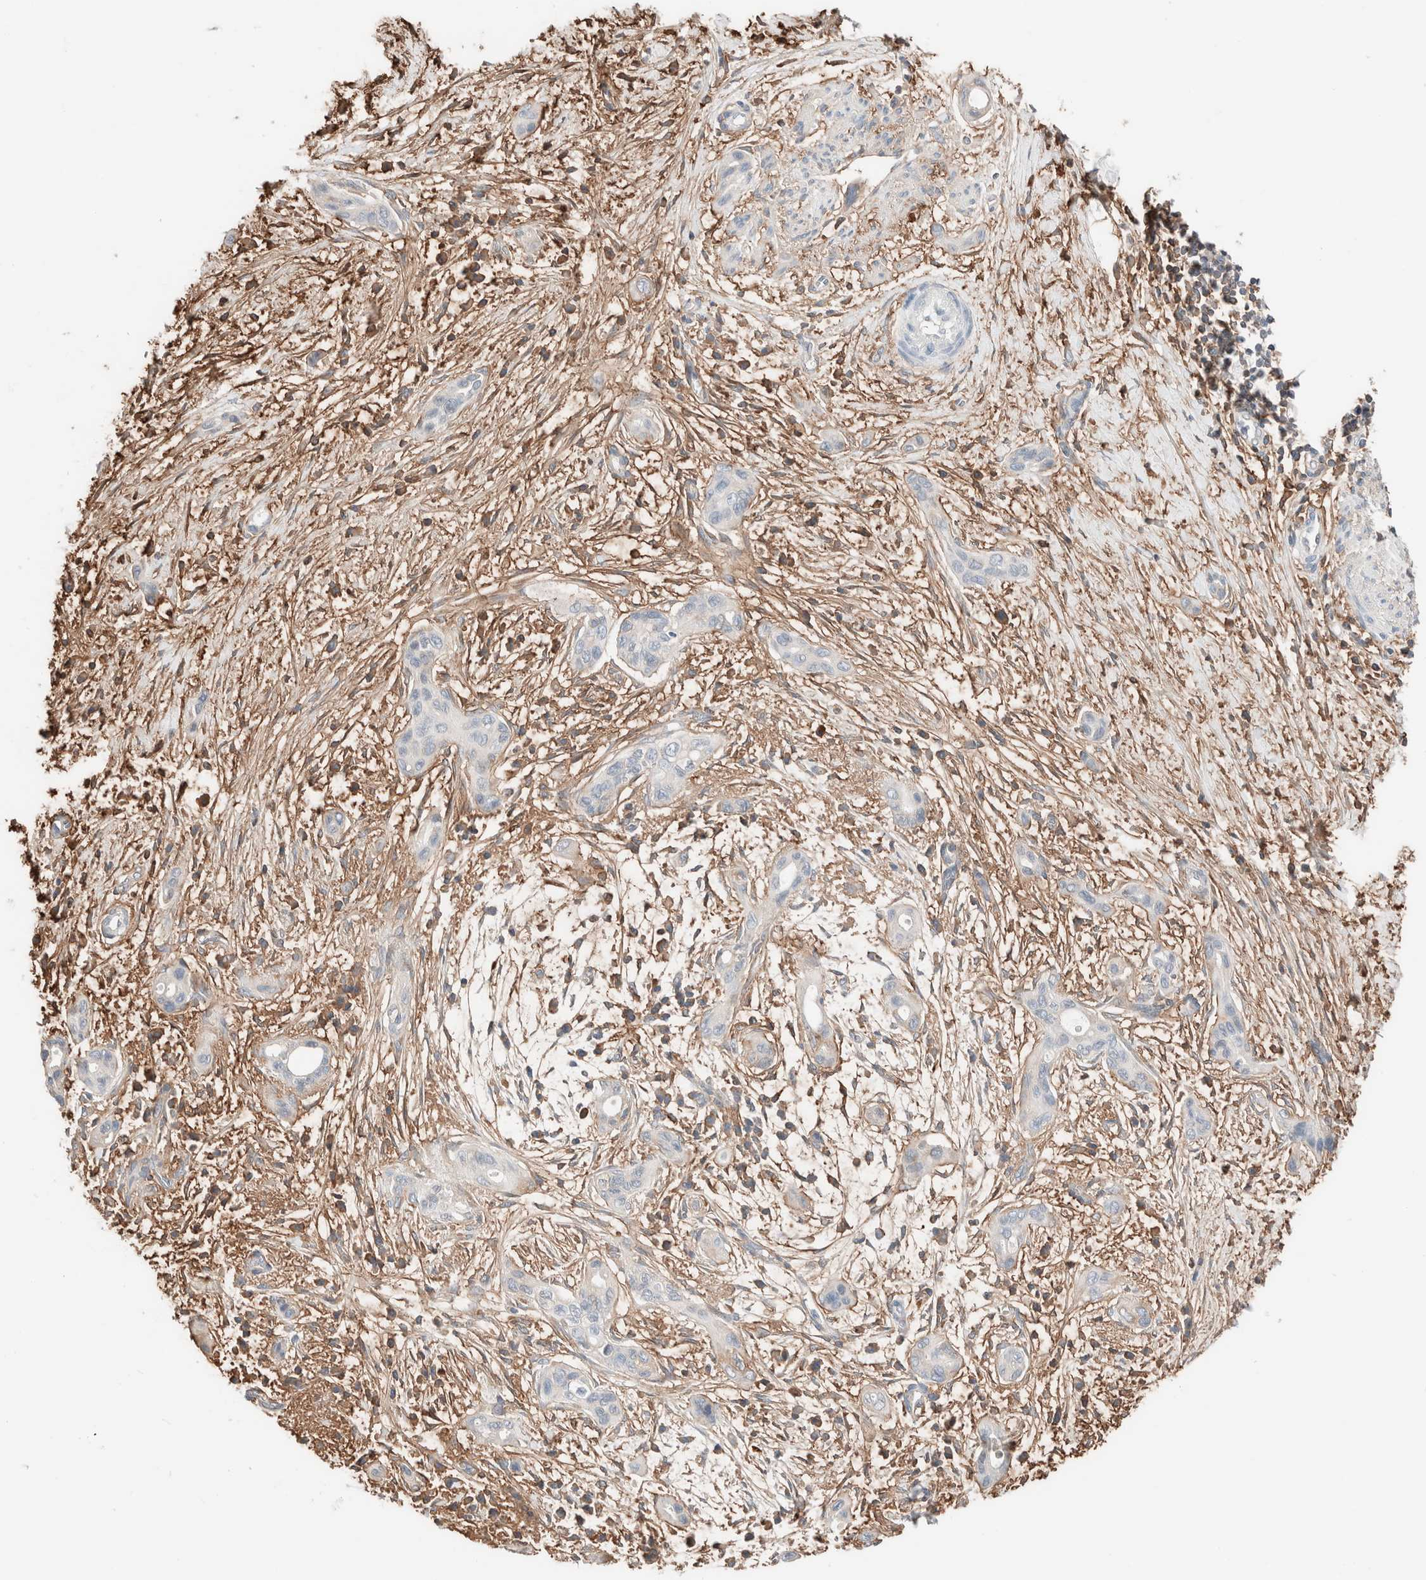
{"staining": {"intensity": "negative", "quantity": "none", "location": "none"}, "tissue": "pancreatic cancer", "cell_type": "Tumor cells", "image_type": "cancer", "snomed": [{"axis": "morphology", "description": "Adenocarcinoma, NOS"}, {"axis": "topography", "description": "Pancreas"}], "caption": "High power microscopy photomicrograph of an immunohistochemistry (IHC) image of adenocarcinoma (pancreatic), revealing no significant positivity in tumor cells.", "gene": "PCM1", "patient": {"sex": "male", "age": 59}}